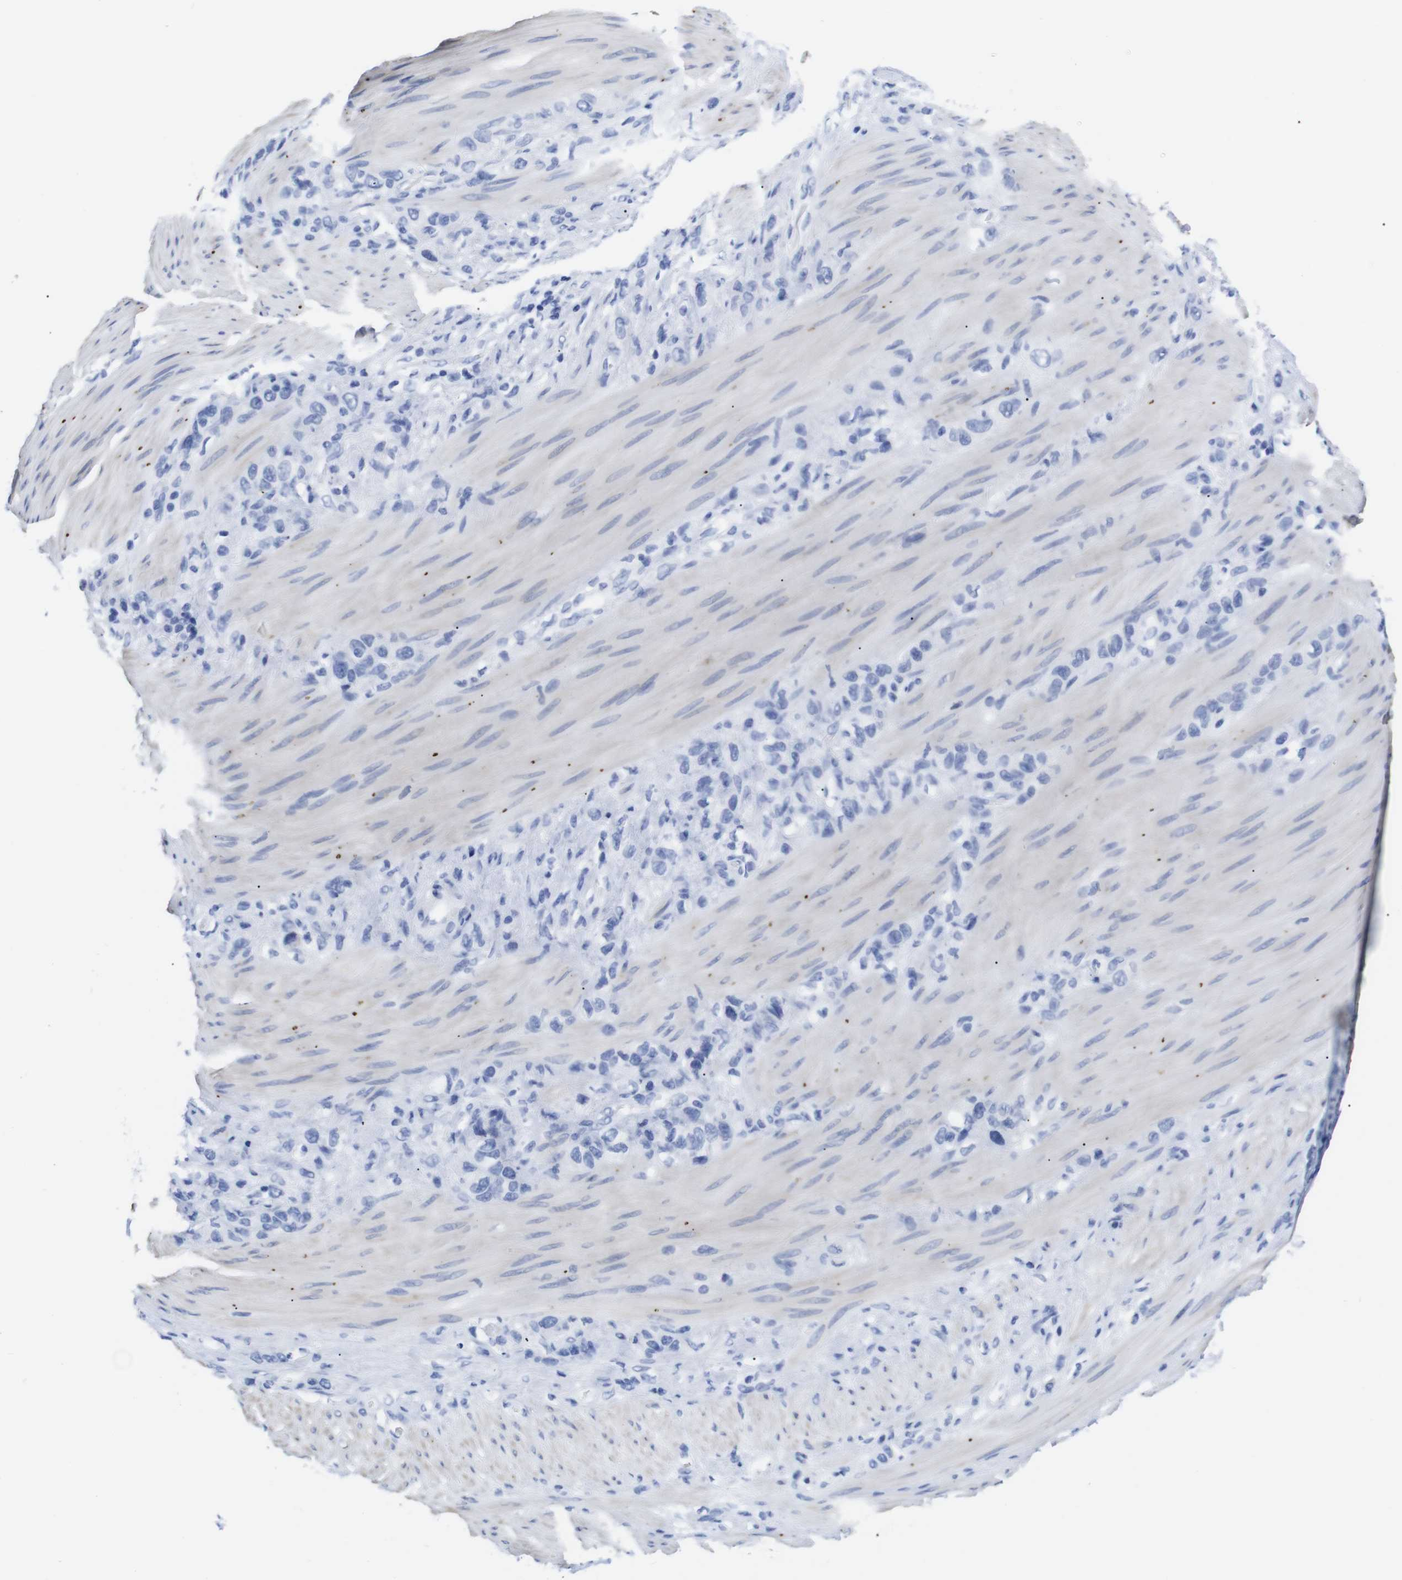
{"staining": {"intensity": "negative", "quantity": "none", "location": "none"}, "tissue": "stomach cancer", "cell_type": "Tumor cells", "image_type": "cancer", "snomed": [{"axis": "morphology", "description": "Adenocarcinoma, NOS"}, {"axis": "morphology", "description": "Adenocarcinoma, High grade"}, {"axis": "topography", "description": "Stomach, upper"}, {"axis": "topography", "description": "Stomach, lower"}], "caption": "Immunohistochemistry histopathology image of human stomach adenocarcinoma stained for a protein (brown), which displays no positivity in tumor cells. The staining is performed using DAB (3,3'-diaminobenzidine) brown chromogen with nuclei counter-stained in using hematoxylin.", "gene": "LRRC55", "patient": {"sex": "female", "age": 65}}